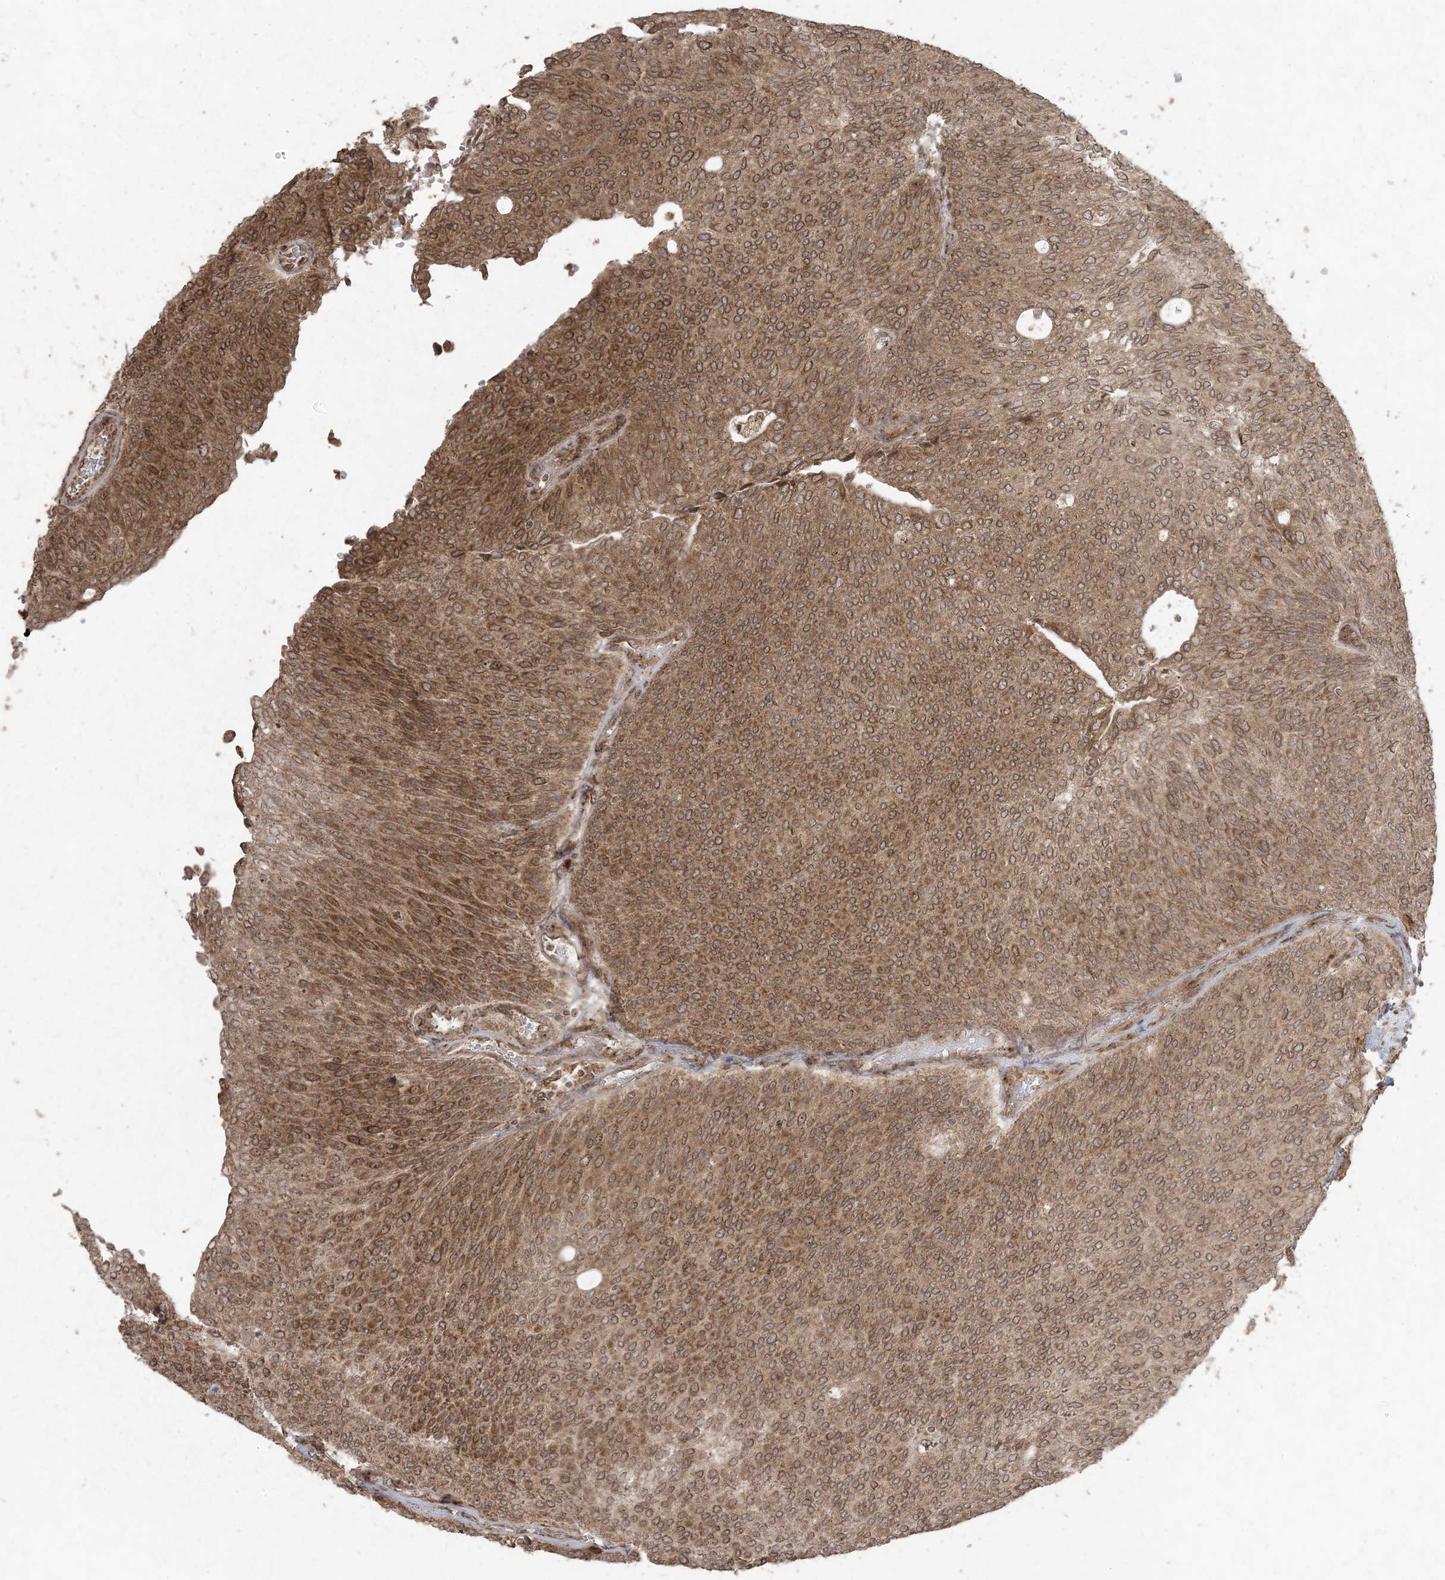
{"staining": {"intensity": "strong", "quantity": ">75%", "location": "cytoplasmic/membranous,nuclear"}, "tissue": "urothelial cancer", "cell_type": "Tumor cells", "image_type": "cancer", "snomed": [{"axis": "morphology", "description": "Urothelial carcinoma, Low grade"}, {"axis": "topography", "description": "Urinary bladder"}], "caption": "Immunohistochemistry (IHC) (DAB (3,3'-diaminobenzidine)) staining of urothelial cancer reveals strong cytoplasmic/membranous and nuclear protein expression in approximately >75% of tumor cells.", "gene": "DDX19B", "patient": {"sex": "female", "age": 79}}